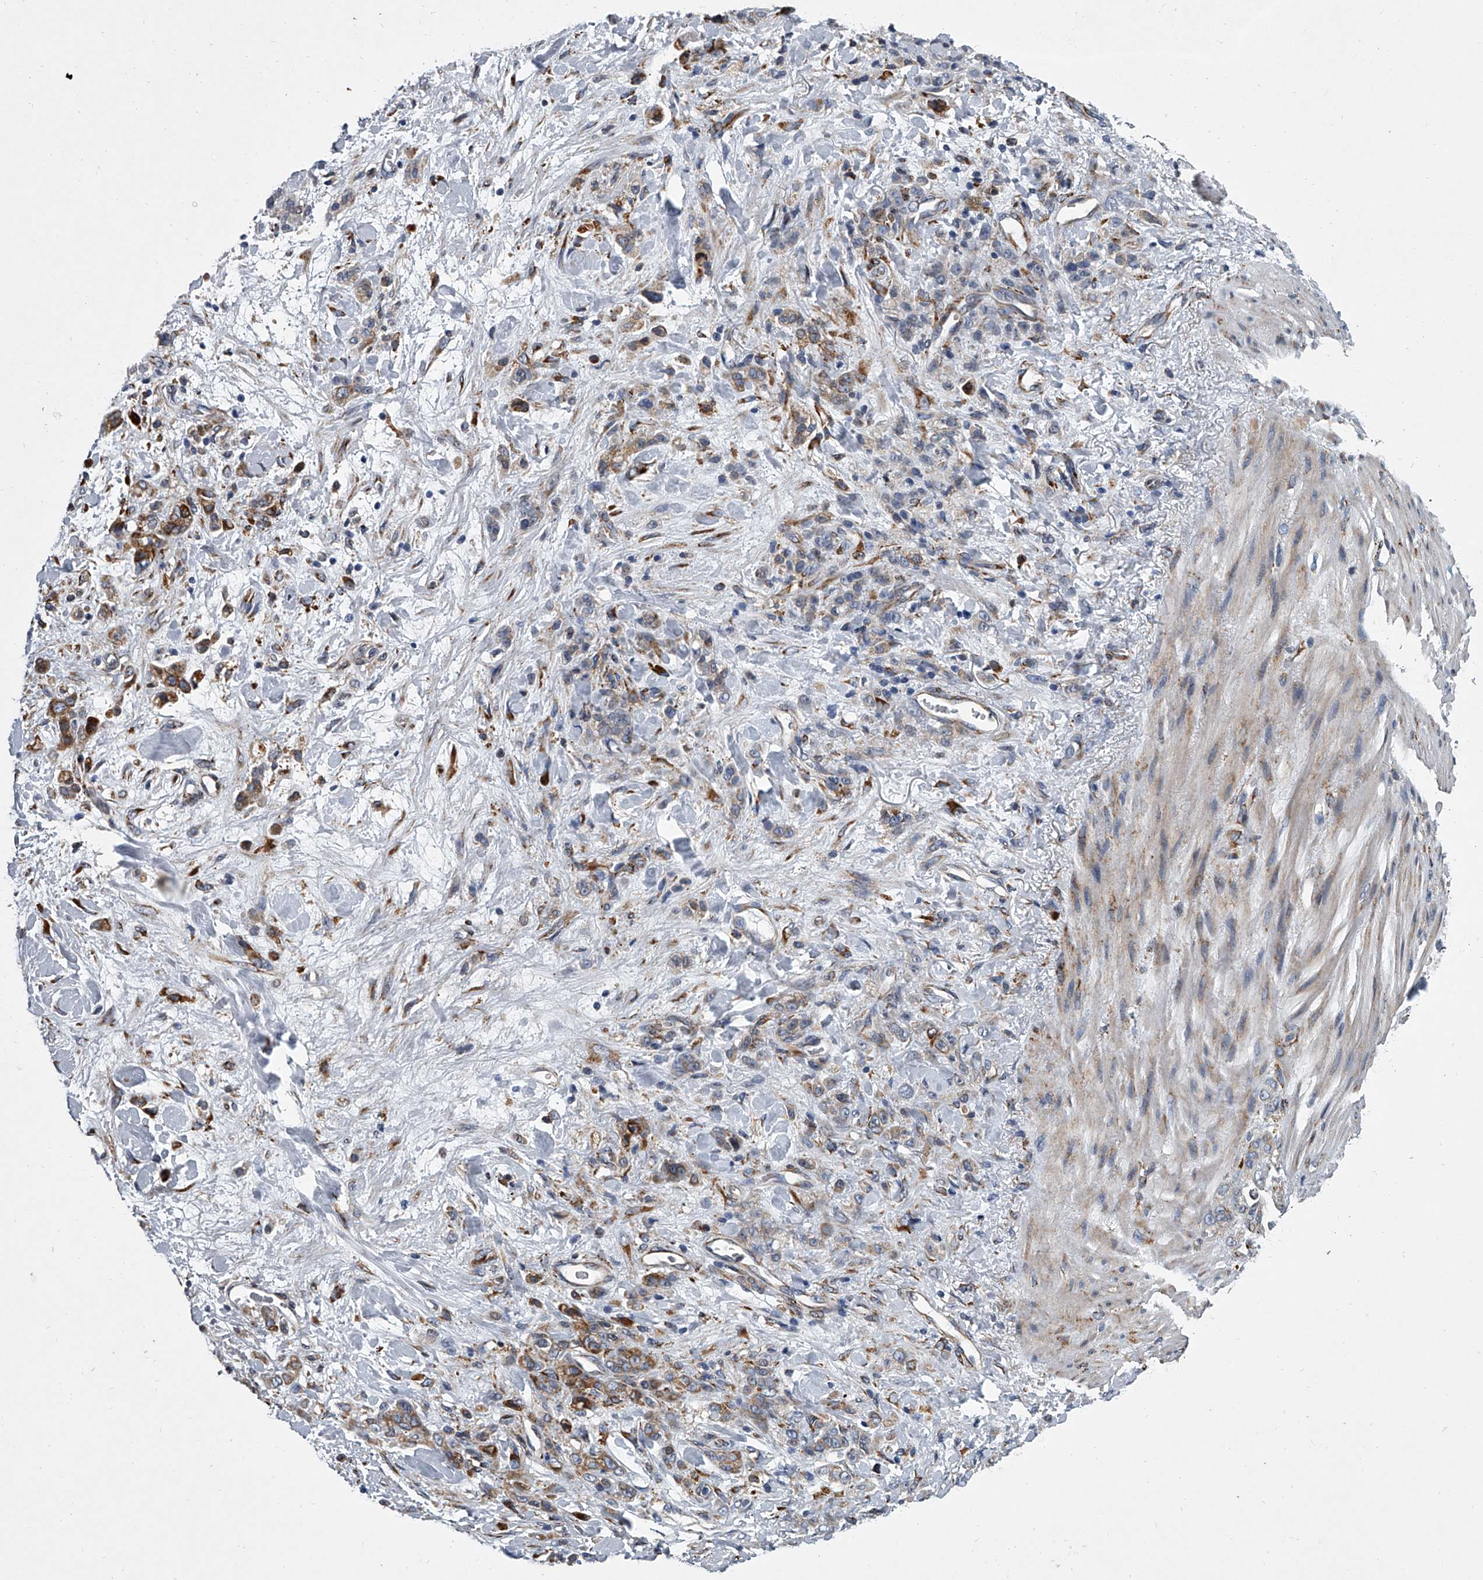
{"staining": {"intensity": "moderate", "quantity": "25%-75%", "location": "cytoplasmic/membranous"}, "tissue": "stomach cancer", "cell_type": "Tumor cells", "image_type": "cancer", "snomed": [{"axis": "morphology", "description": "Normal tissue, NOS"}, {"axis": "morphology", "description": "Adenocarcinoma, NOS"}, {"axis": "topography", "description": "Stomach"}], "caption": "A brown stain shows moderate cytoplasmic/membranous staining of a protein in human stomach cancer (adenocarcinoma) tumor cells.", "gene": "TMEM63C", "patient": {"sex": "male", "age": 82}}